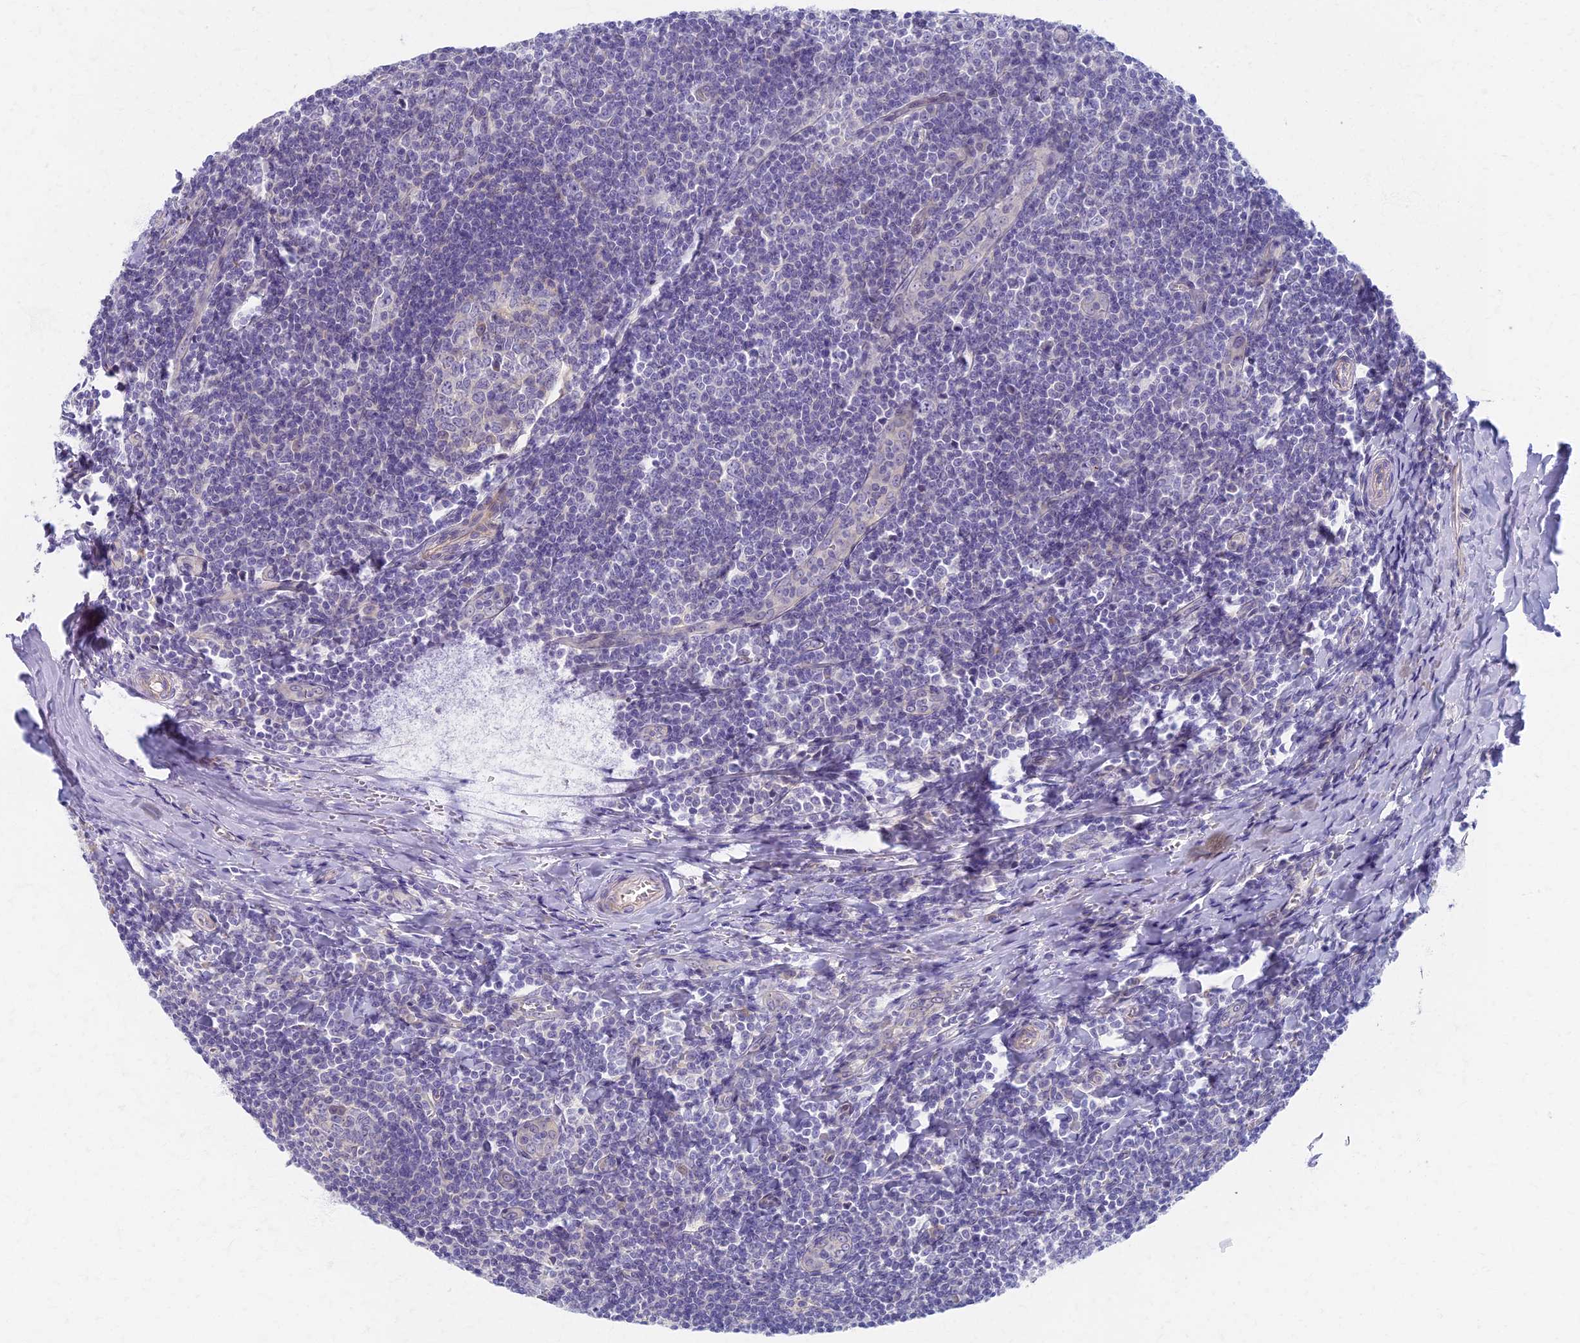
{"staining": {"intensity": "negative", "quantity": "none", "location": "none"}, "tissue": "tonsil", "cell_type": "Germinal center cells", "image_type": "normal", "snomed": [{"axis": "morphology", "description": "Normal tissue, NOS"}, {"axis": "topography", "description": "Tonsil"}], "caption": "This is an immunohistochemistry histopathology image of unremarkable human tonsil. There is no staining in germinal center cells.", "gene": "AP4E1", "patient": {"sex": "male", "age": 27}}